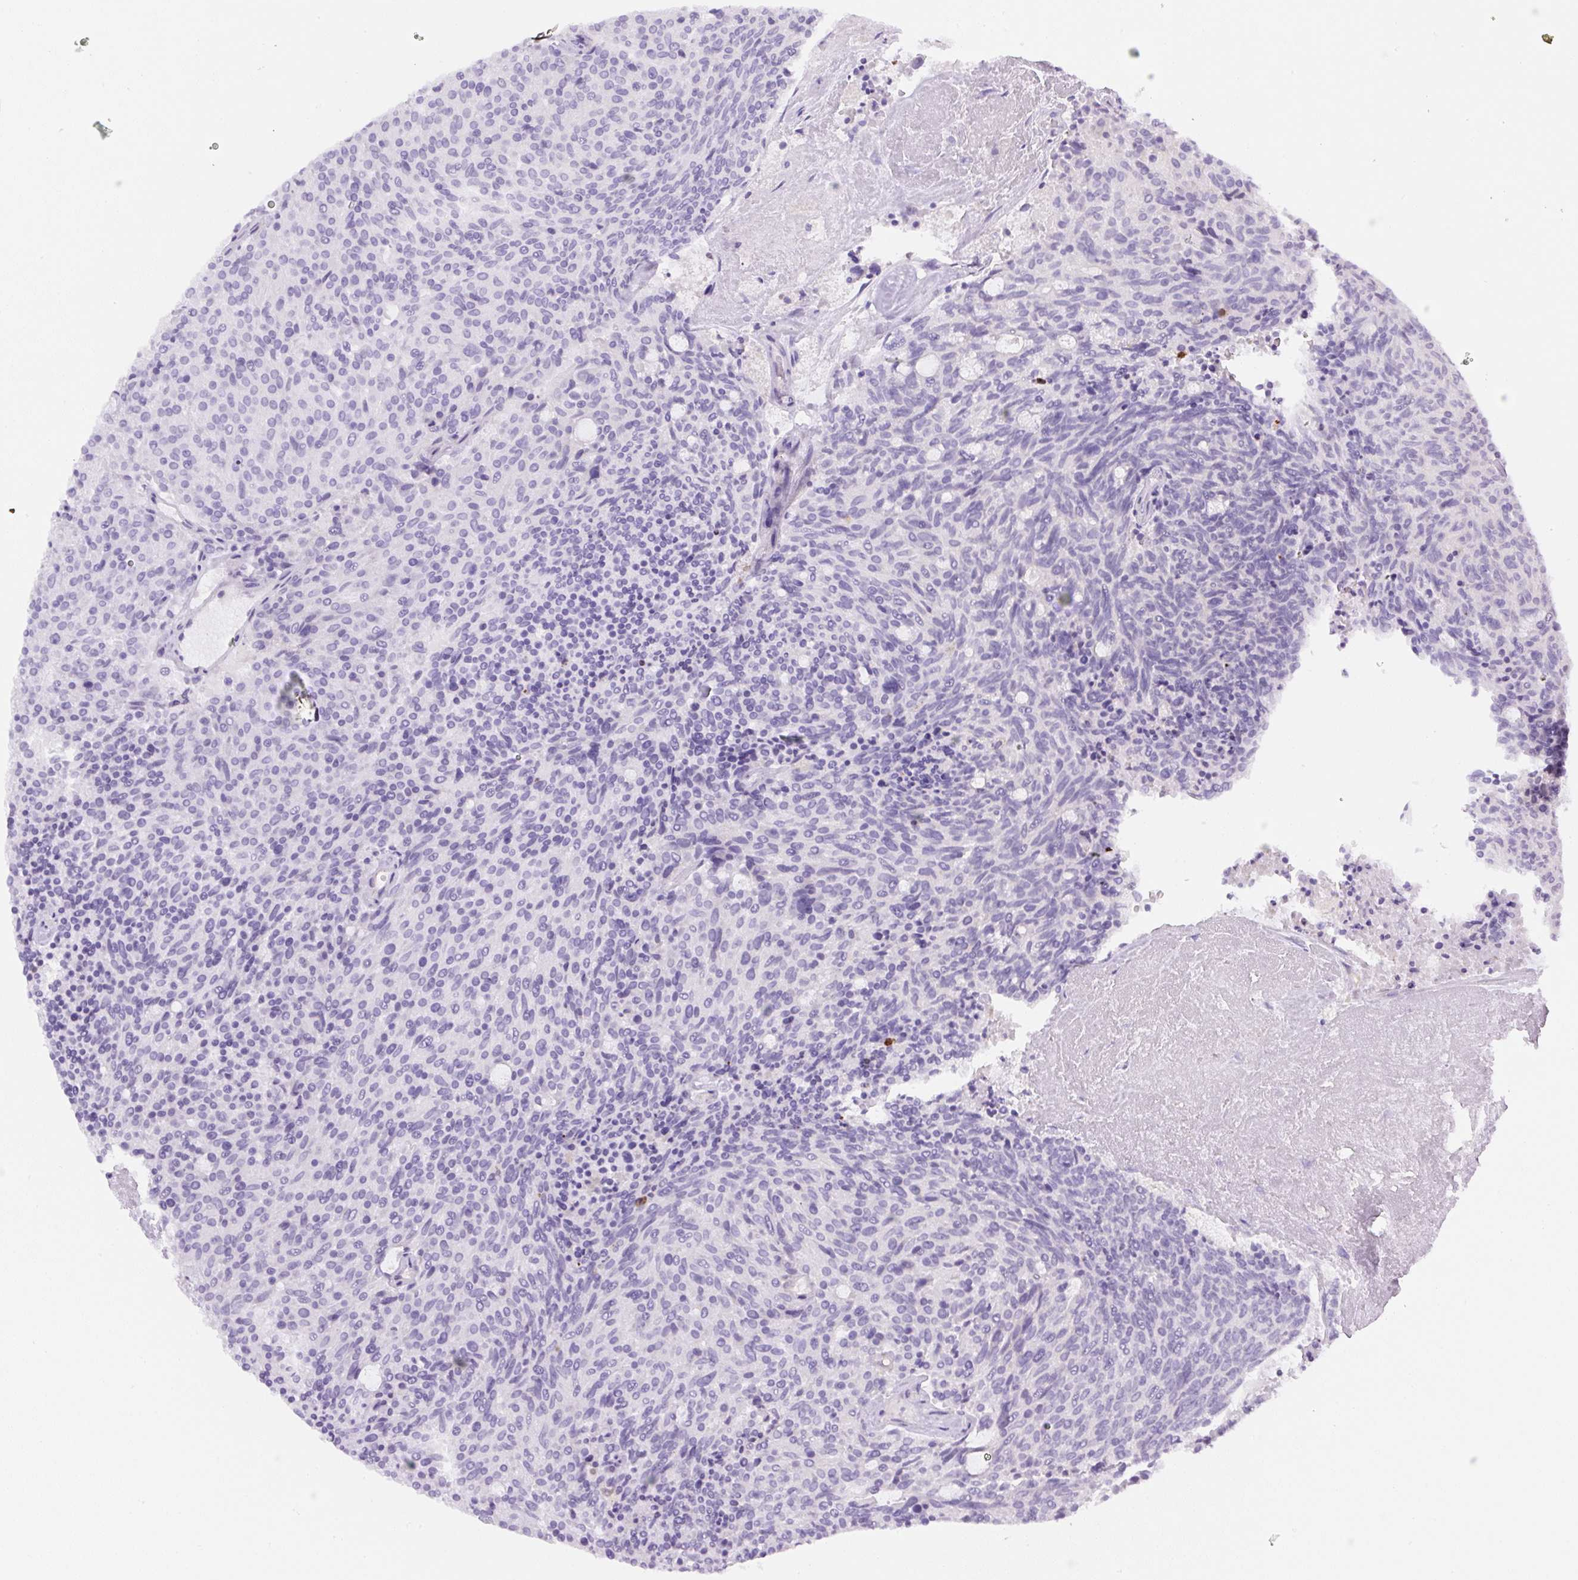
{"staining": {"intensity": "negative", "quantity": "none", "location": "none"}, "tissue": "carcinoid", "cell_type": "Tumor cells", "image_type": "cancer", "snomed": [{"axis": "morphology", "description": "Carcinoid, malignant, NOS"}, {"axis": "topography", "description": "Pancreas"}], "caption": "This photomicrograph is of carcinoid stained with immunohistochemistry (IHC) to label a protein in brown with the nuclei are counter-stained blue. There is no positivity in tumor cells. The staining was performed using DAB to visualize the protein expression in brown, while the nuclei were stained in blue with hematoxylin (Magnification: 20x).", "gene": "PIP5KL1", "patient": {"sex": "female", "age": 54}}